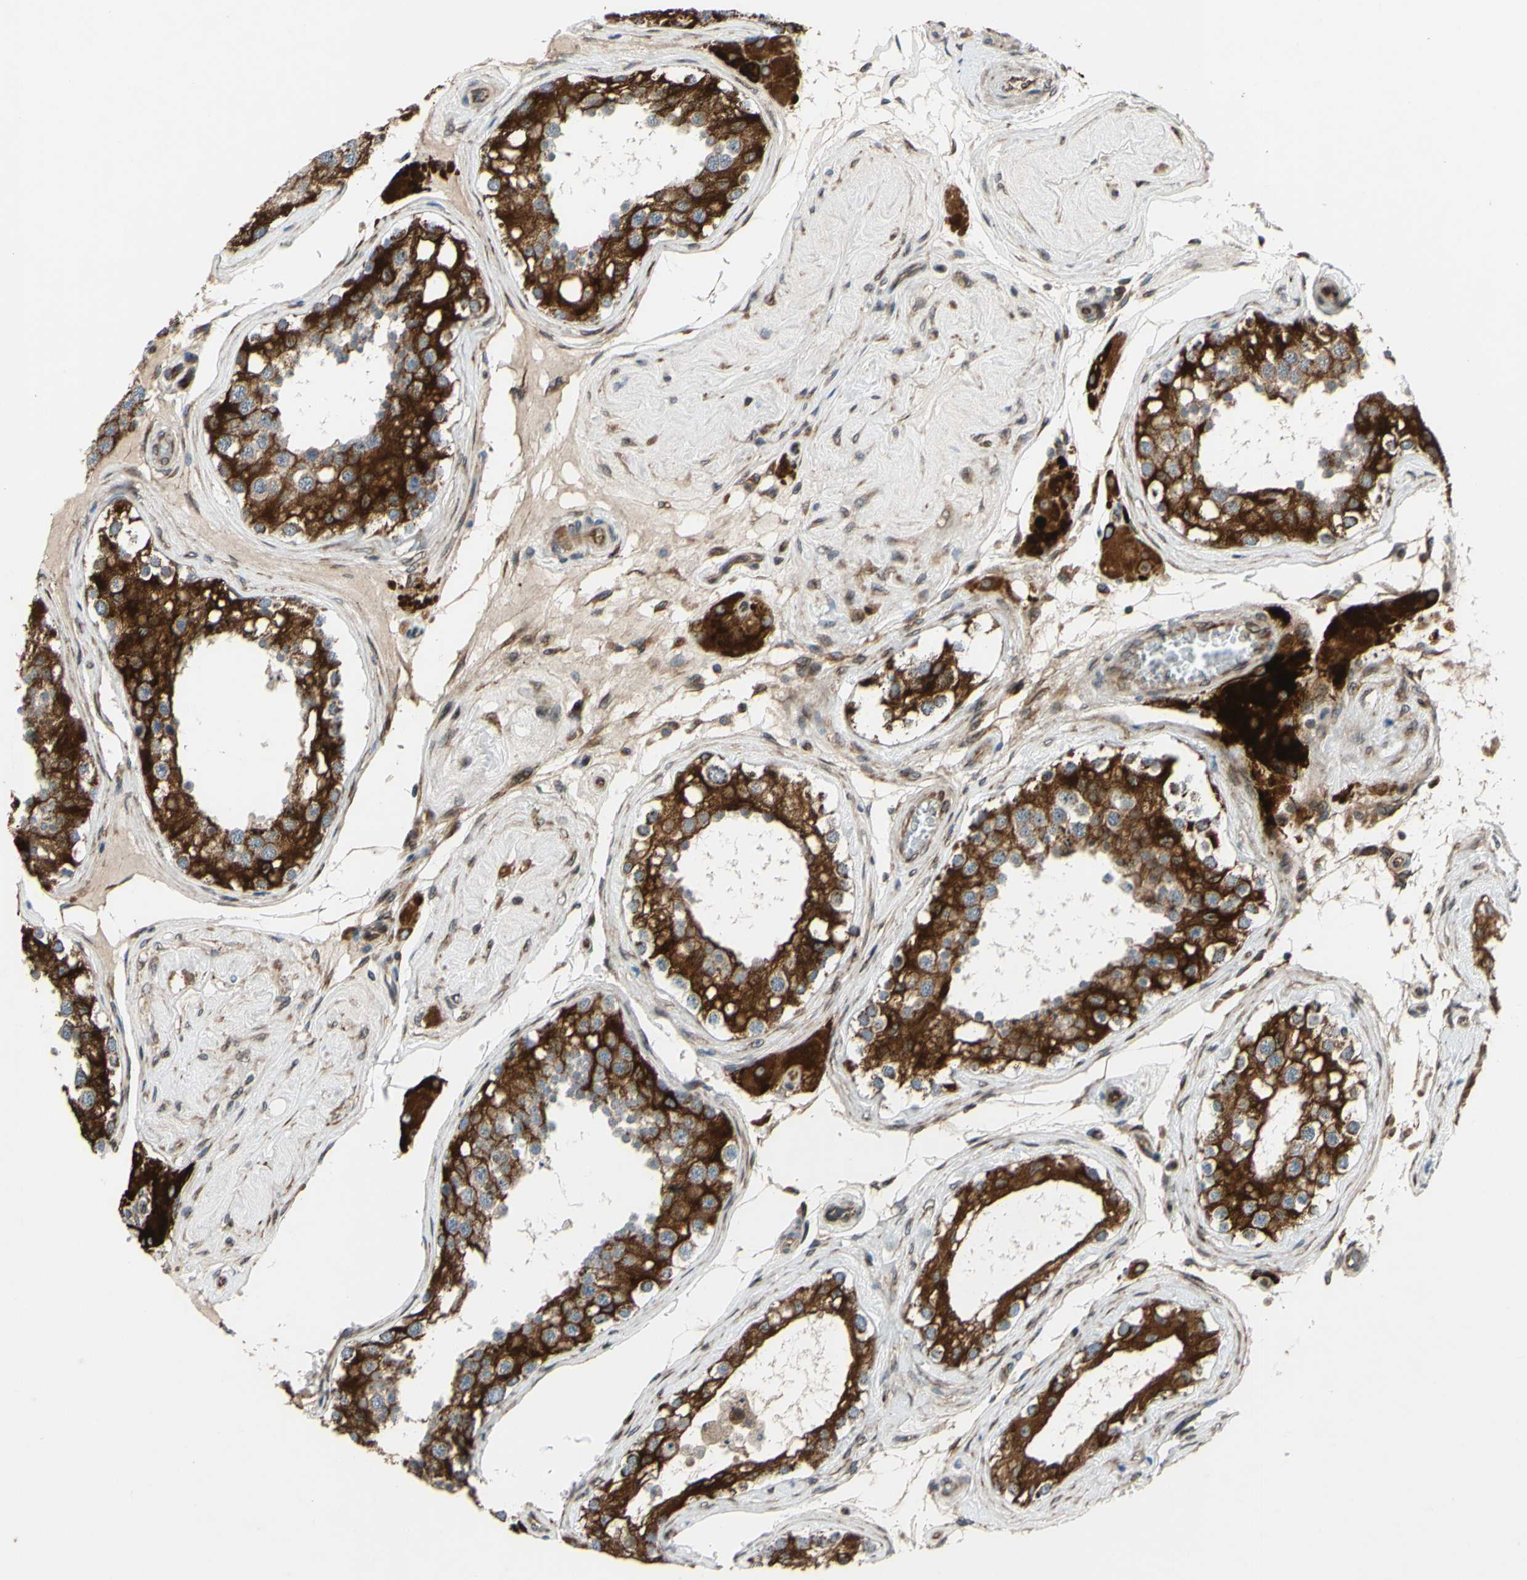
{"staining": {"intensity": "strong", "quantity": ">75%", "location": "cytoplasmic/membranous"}, "tissue": "testis", "cell_type": "Cells in seminiferous ducts", "image_type": "normal", "snomed": [{"axis": "morphology", "description": "Normal tissue, NOS"}, {"axis": "topography", "description": "Testis"}], "caption": "IHC of normal human testis displays high levels of strong cytoplasmic/membranous positivity in about >75% of cells in seminiferous ducts.", "gene": "PRAF2", "patient": {"sex": "male", "age": 68}}